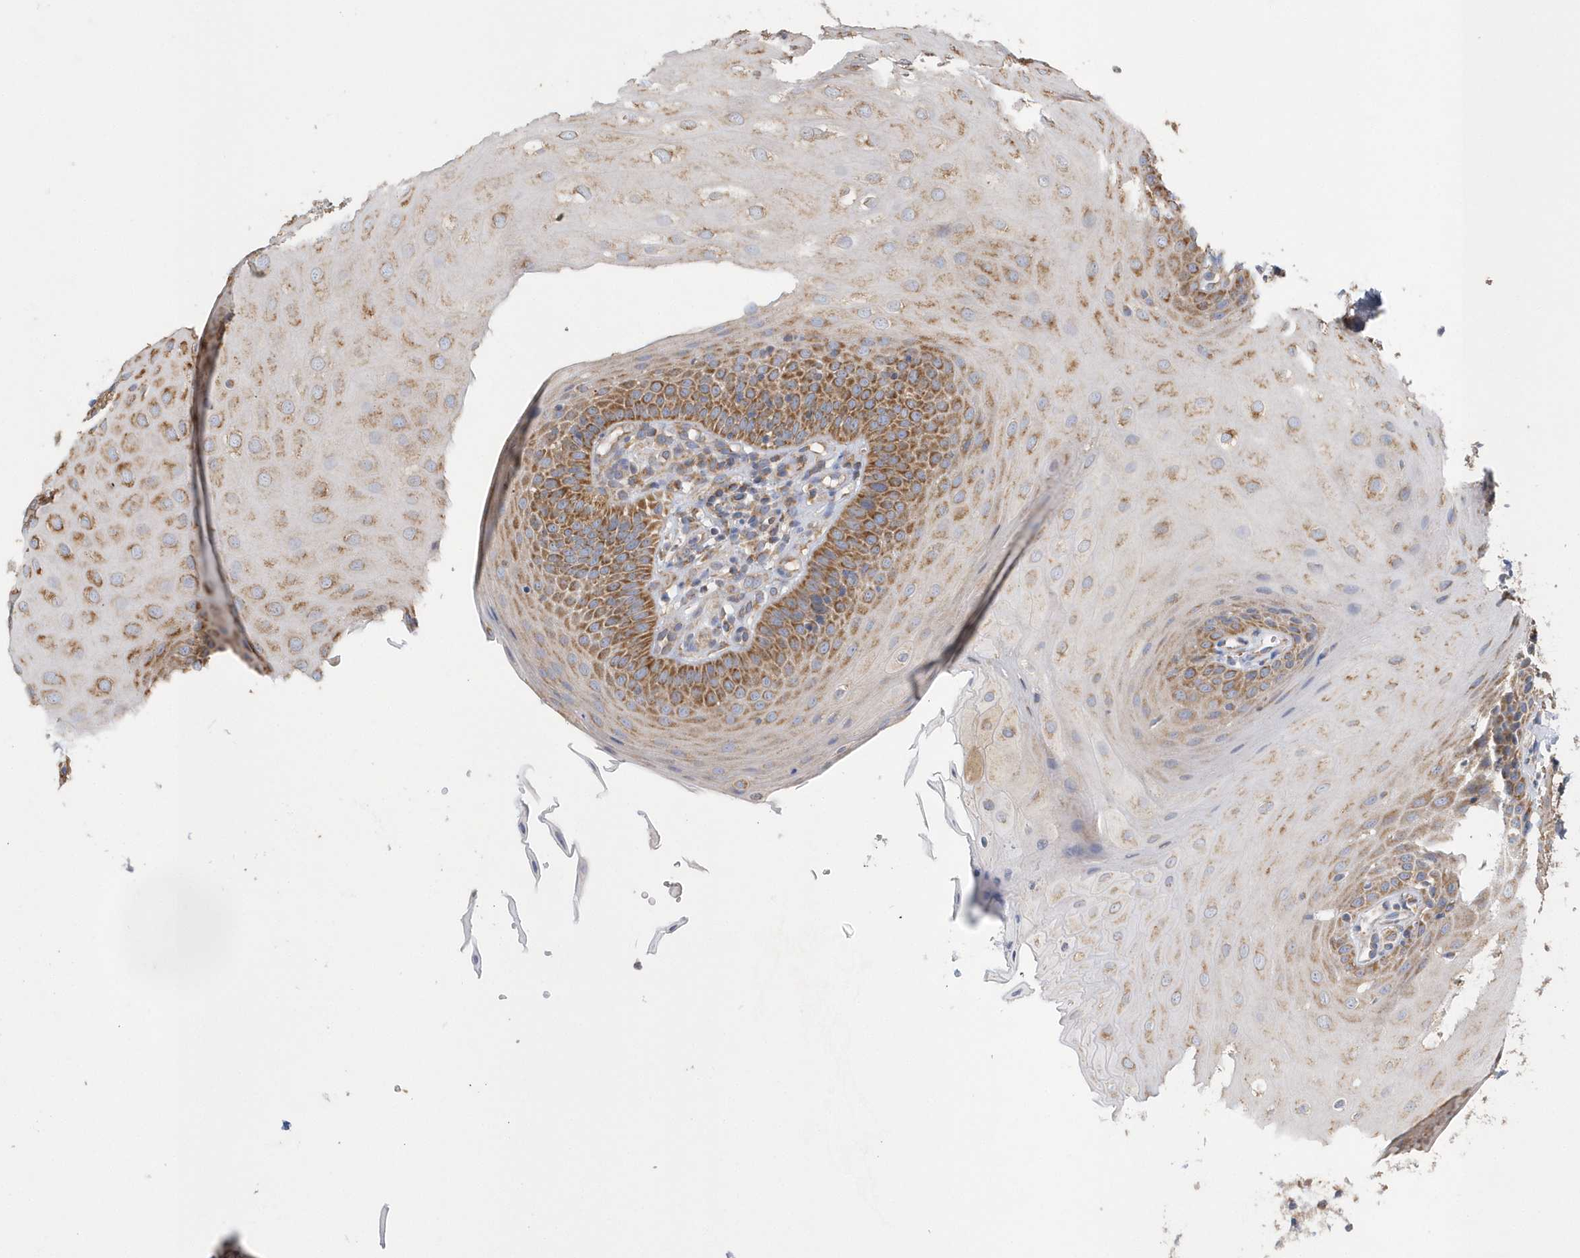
{"staining": {"intensity": "strong", "quantity": ">75%", "location": "cytoplasmic/membranous"}, "tissue": "oral mucosa", "cell_type": "Squamous epithelial cells", "image_type": "normal", "snomed": [{"axis": "morphology", "description": "Normal tissue, NOS"}, {"axis": "topography", "description": "Oral tissue"}], "caption": "Immunohistochemical staining of normal human oral mucosa exhibits >75% levels of strong cytoplasmic/membranous protein staining in approximately >75% of squamous epithelial cells.", "gene": "SPATA5", "patient": {"sex": "female", "age": 68}}